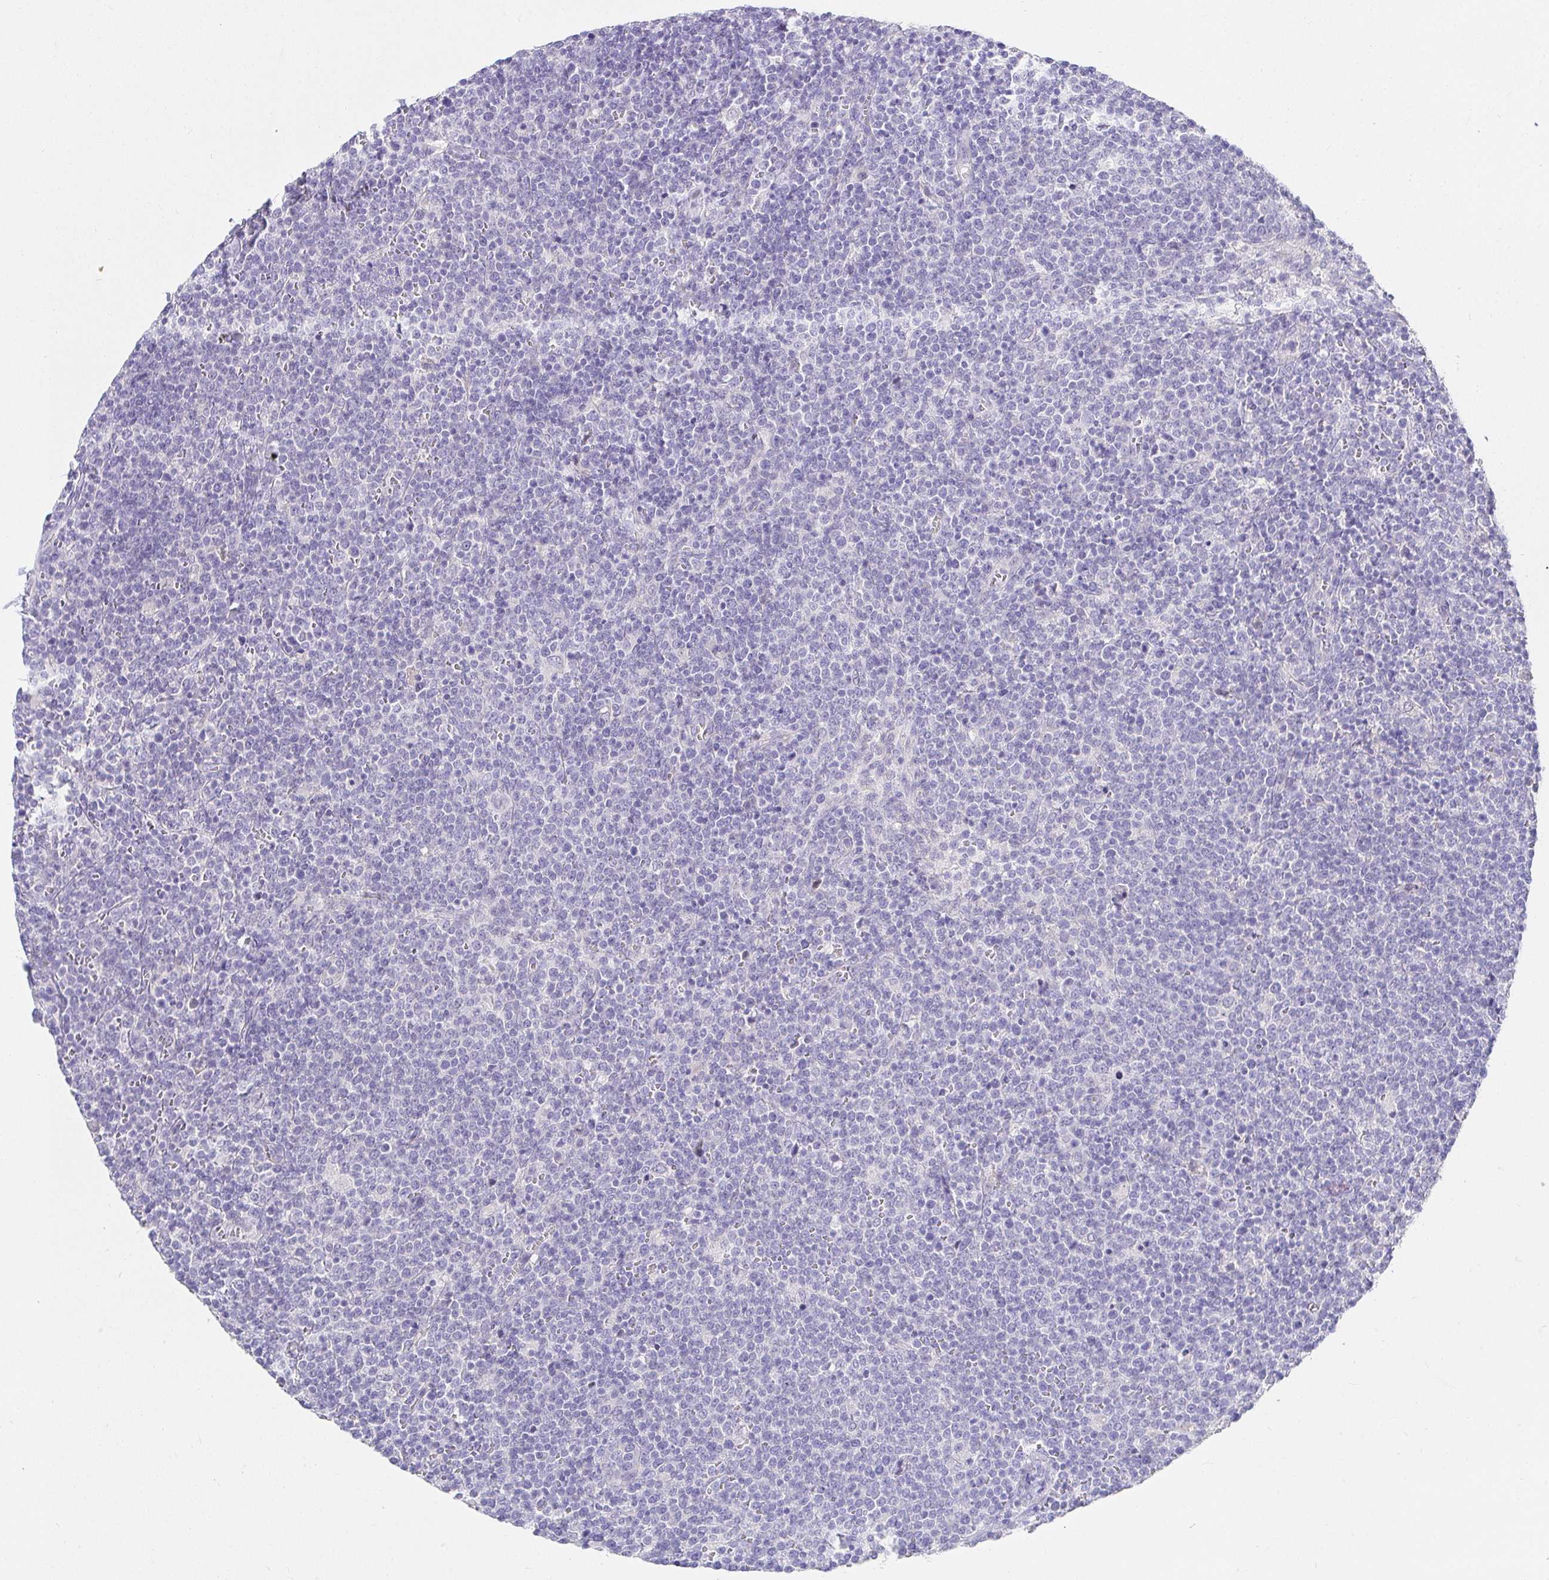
{"staining": {"intensity": "negative", "quantity": "none", "location": "none"}, "tissue": "lymphoma", "cell_type": "Tumor cells", "image_type": "cancer", "snomed": [{"axis": "morphology", "description": "Malignant lymphoma, non-Hodgkin's type, High grade"}, {"axis": "topography", "description": "Lymph node"}], "caption": "This photomicrograph is of malignant lymphoma, non-Hodgkin's type (high-grade) stained with IHC to label a protein in brown with the nuclei are counter-stained blue. There is no positivity in tumor cells.", "gene": "VGLL1", "patient": {"sex": "male", "age": 61}}